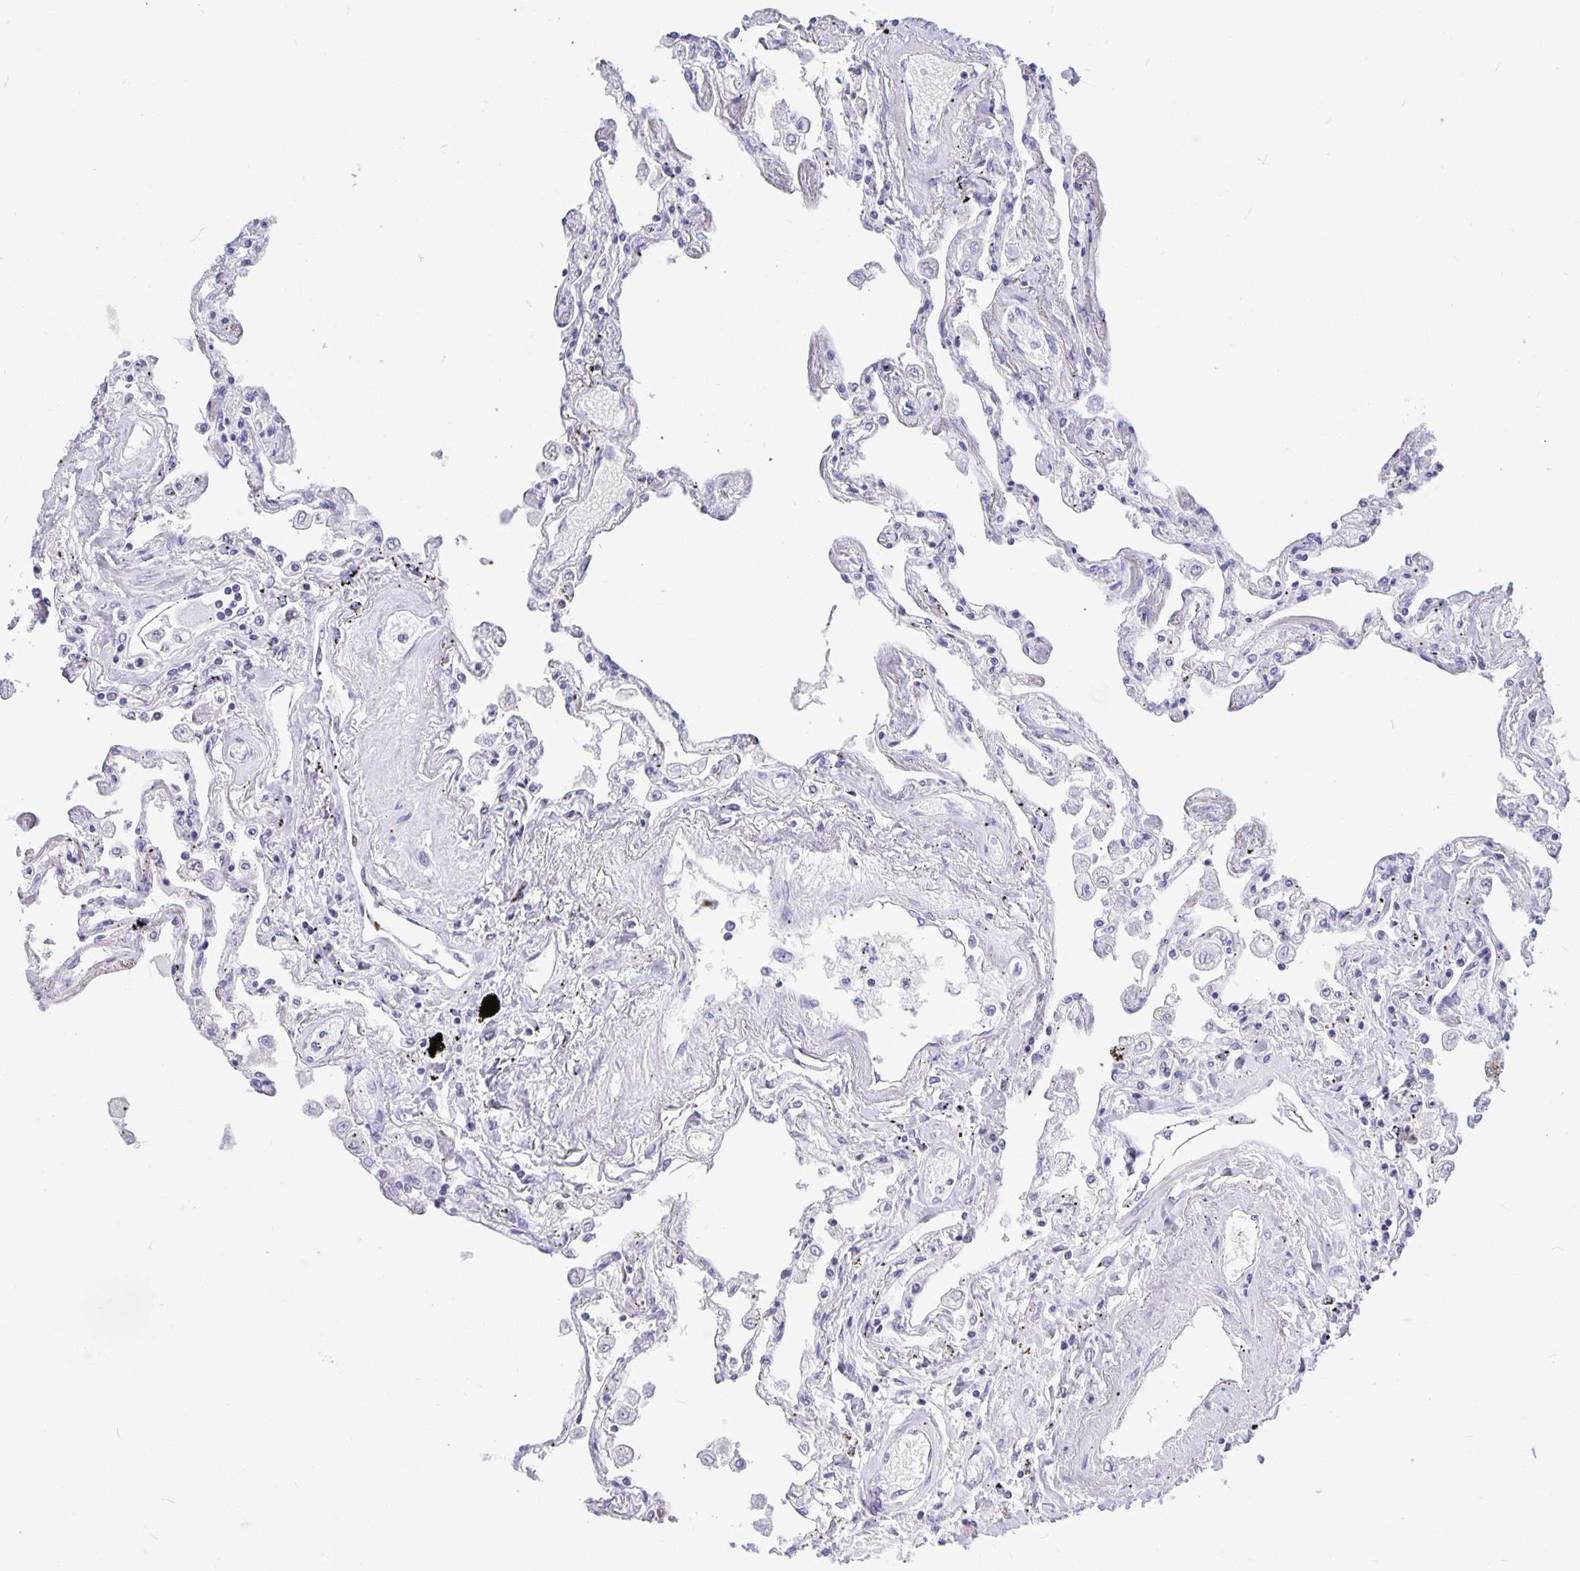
{"staining": {"intensity": "negative", "quantity": "none", "location": "none"}, "tissue": "lung", "cell_type": "Alveolar cells", "image_type": "normal", "snomed": [{"axis": "morphology", "description": "Normal tissue, NOS"}, {"axis": "morphology", "description": "Adenocarcinoma, NOS"}, {"axis": "topography", "description": "Cartilage tissue"}, {"axis": "topography", "description": "Lung"}], "caption": "This is a micrograph of immunohistochemistry staining of benign lung, which shows no expression in alveolar cells. (IHC, brightfield microscopy, high magnification).", "gene": "BPIFA3", "patient": {"sex": "female", "age": 67}}